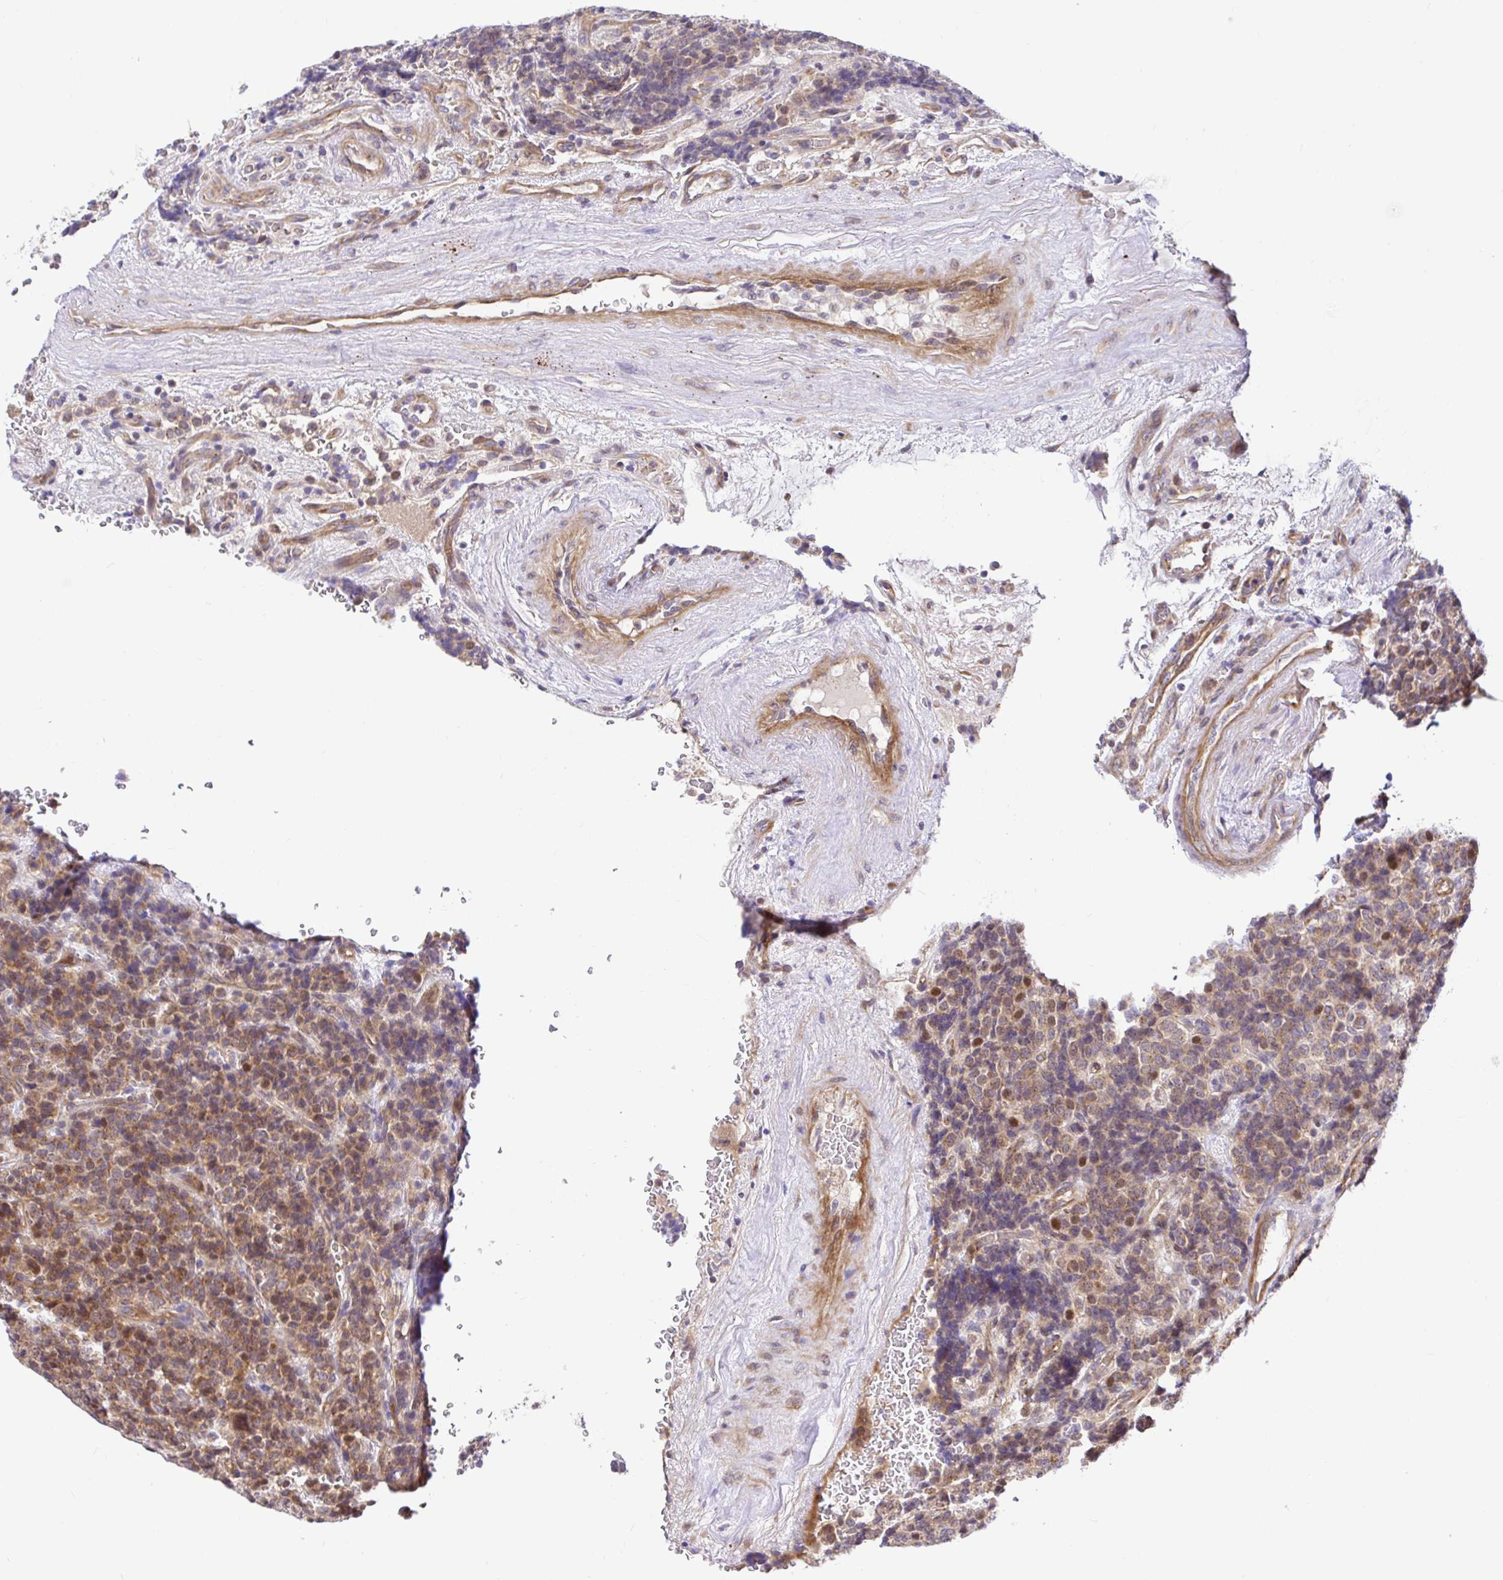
{"staining": {"intensity": "moderate", "quantity": ">75%", "location": "cytoplasmic/membranous,nuclear"}, "tissue": "carcinoid", "cell_type": "Tumor cells", "image_type": "cancer", "snomed": [{"axis": "morphology", "description": "Carcinoid, malignant, NOS"}, {"axis": "topography", "description": "Pancreas"}], "caption": "The micrograph demonstrates staining of malignant carcinoid, revealing moderate cytoplasmic/membranous and nuclear protein positivity (brown color) within tumor cells.", "gene": "TRIM55", "patient": {"sex": "male", "age": 36}}